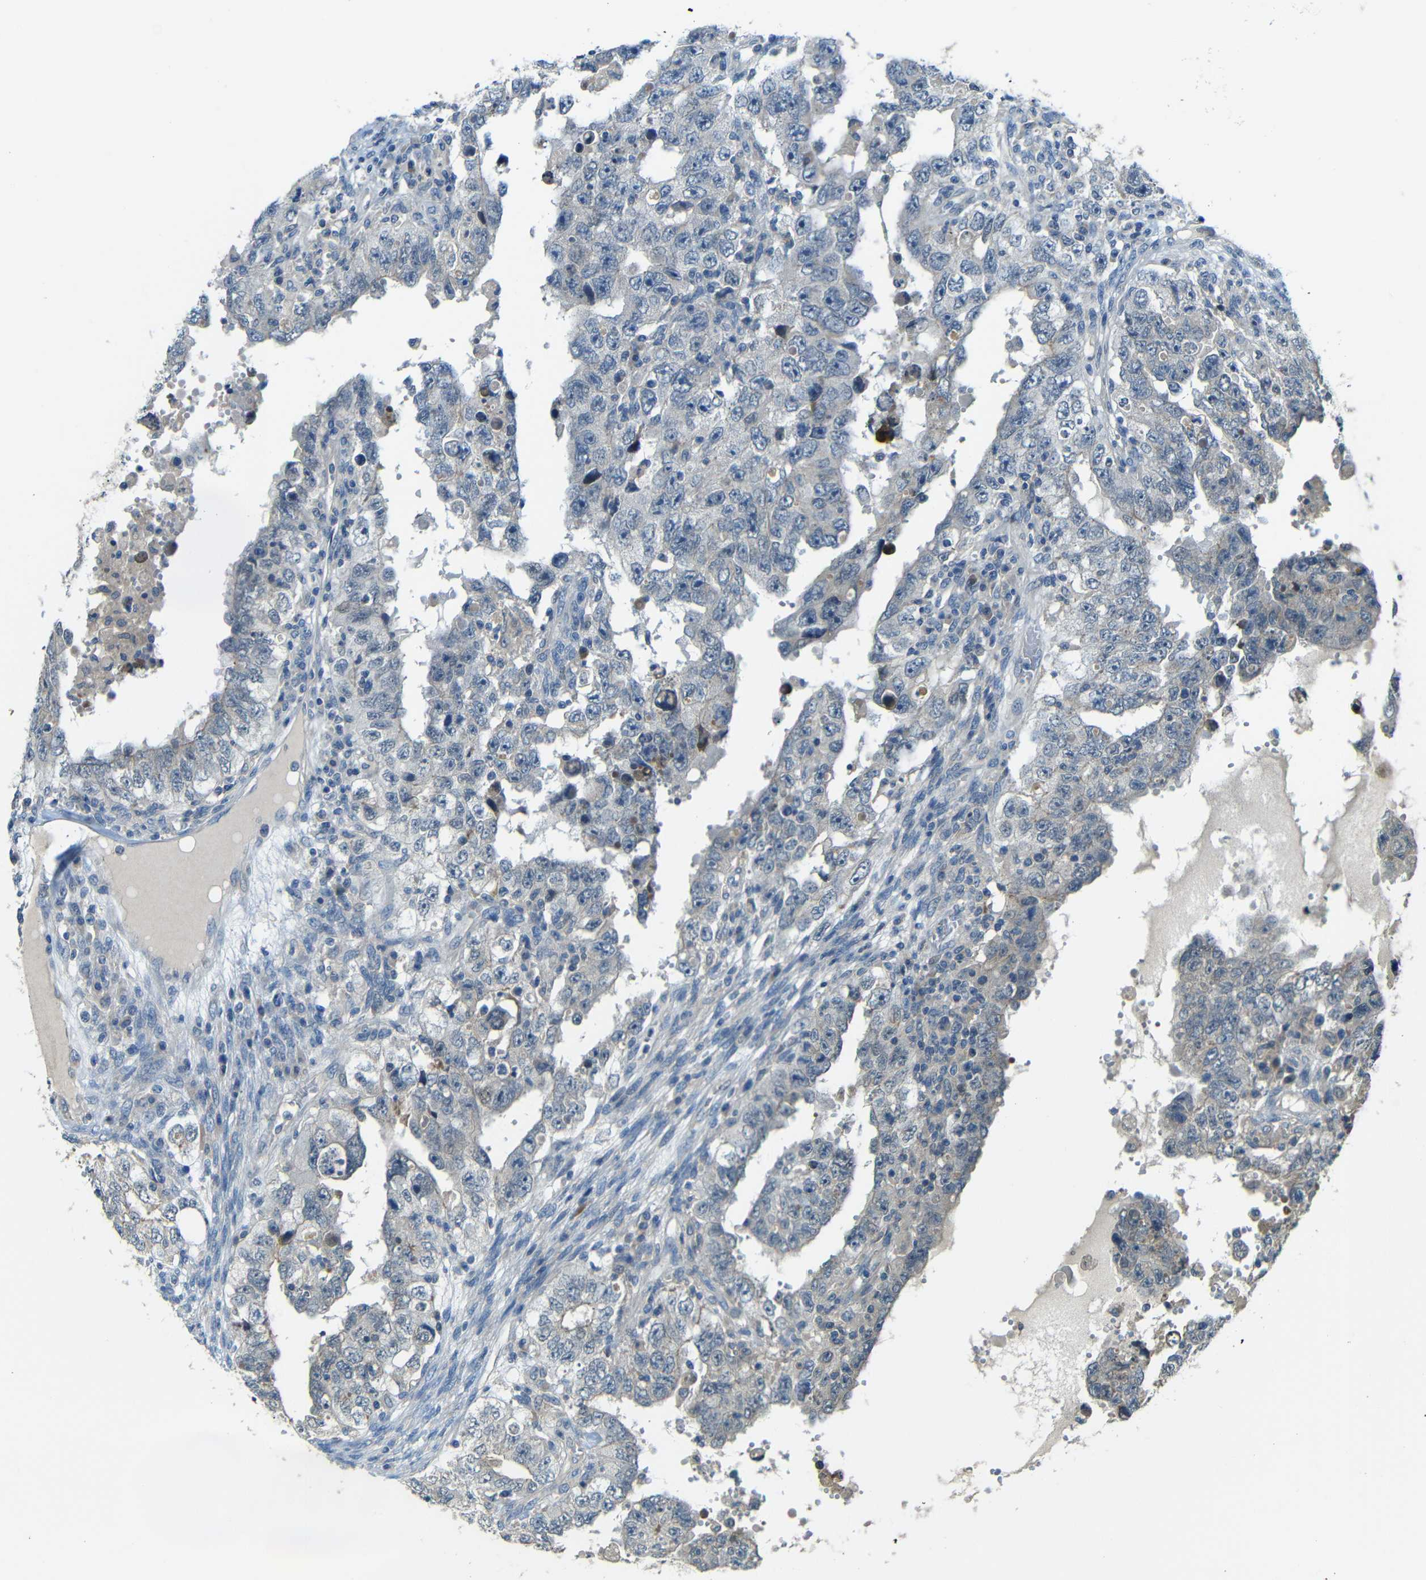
{"staining": {"intensity": "negative", "quantity": "none", "location": "none"}, "tissue": "testis cancer", "cell_type": "Tumor cells", "image_type": "cancer", "snomed": [{"axis": "morphology", "description": "Carcinoma, Embryonal, NOS"}, {"axis": "topography", "description": "Testis"}], "caption": "A micrograph of testis cancer (embryonal carcinoma) stained for a protein shows no brown staining in tumor cells.", "gene": "FNDC3A", "patient": {"sex": "male", "age": 26}}